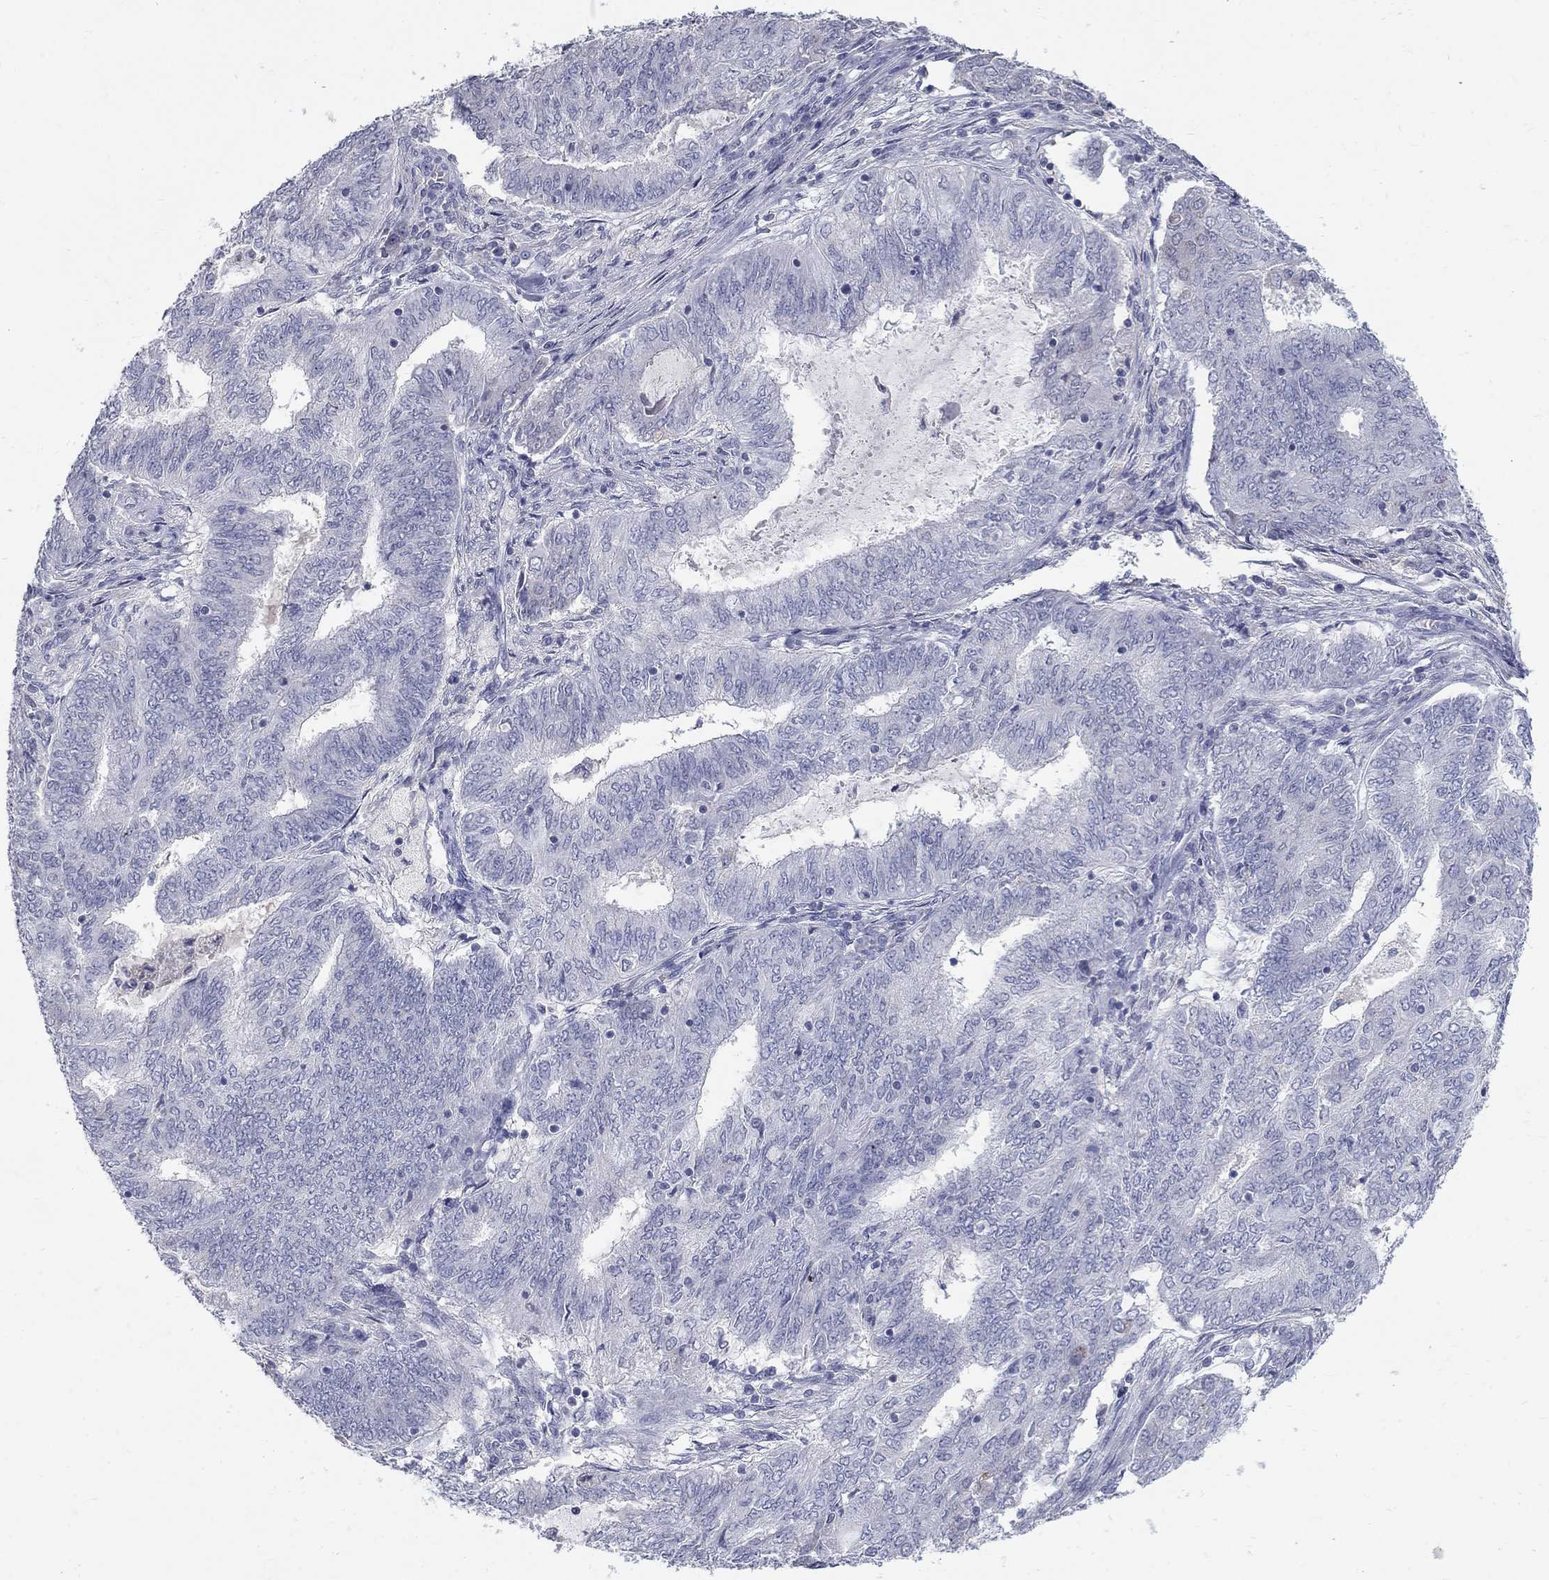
{"staining": {"intensity": "negative", "quantity": "none", "location": "none"}, "tissue": "endometrial cancer", "cell_type": "Tumor cells", "image_type": "cancer", "snomed": [{"axis": "morphology", "description": "Adenocarcinoma, NOS"}, {"axis": "topography", "description": "Endometrium"}], "caption": "IHC of endometrial adenocarcinoma displays no staining in tumor cells.", "gene": "PTH1R", "patient": {"sex": "female", "age": 62}}